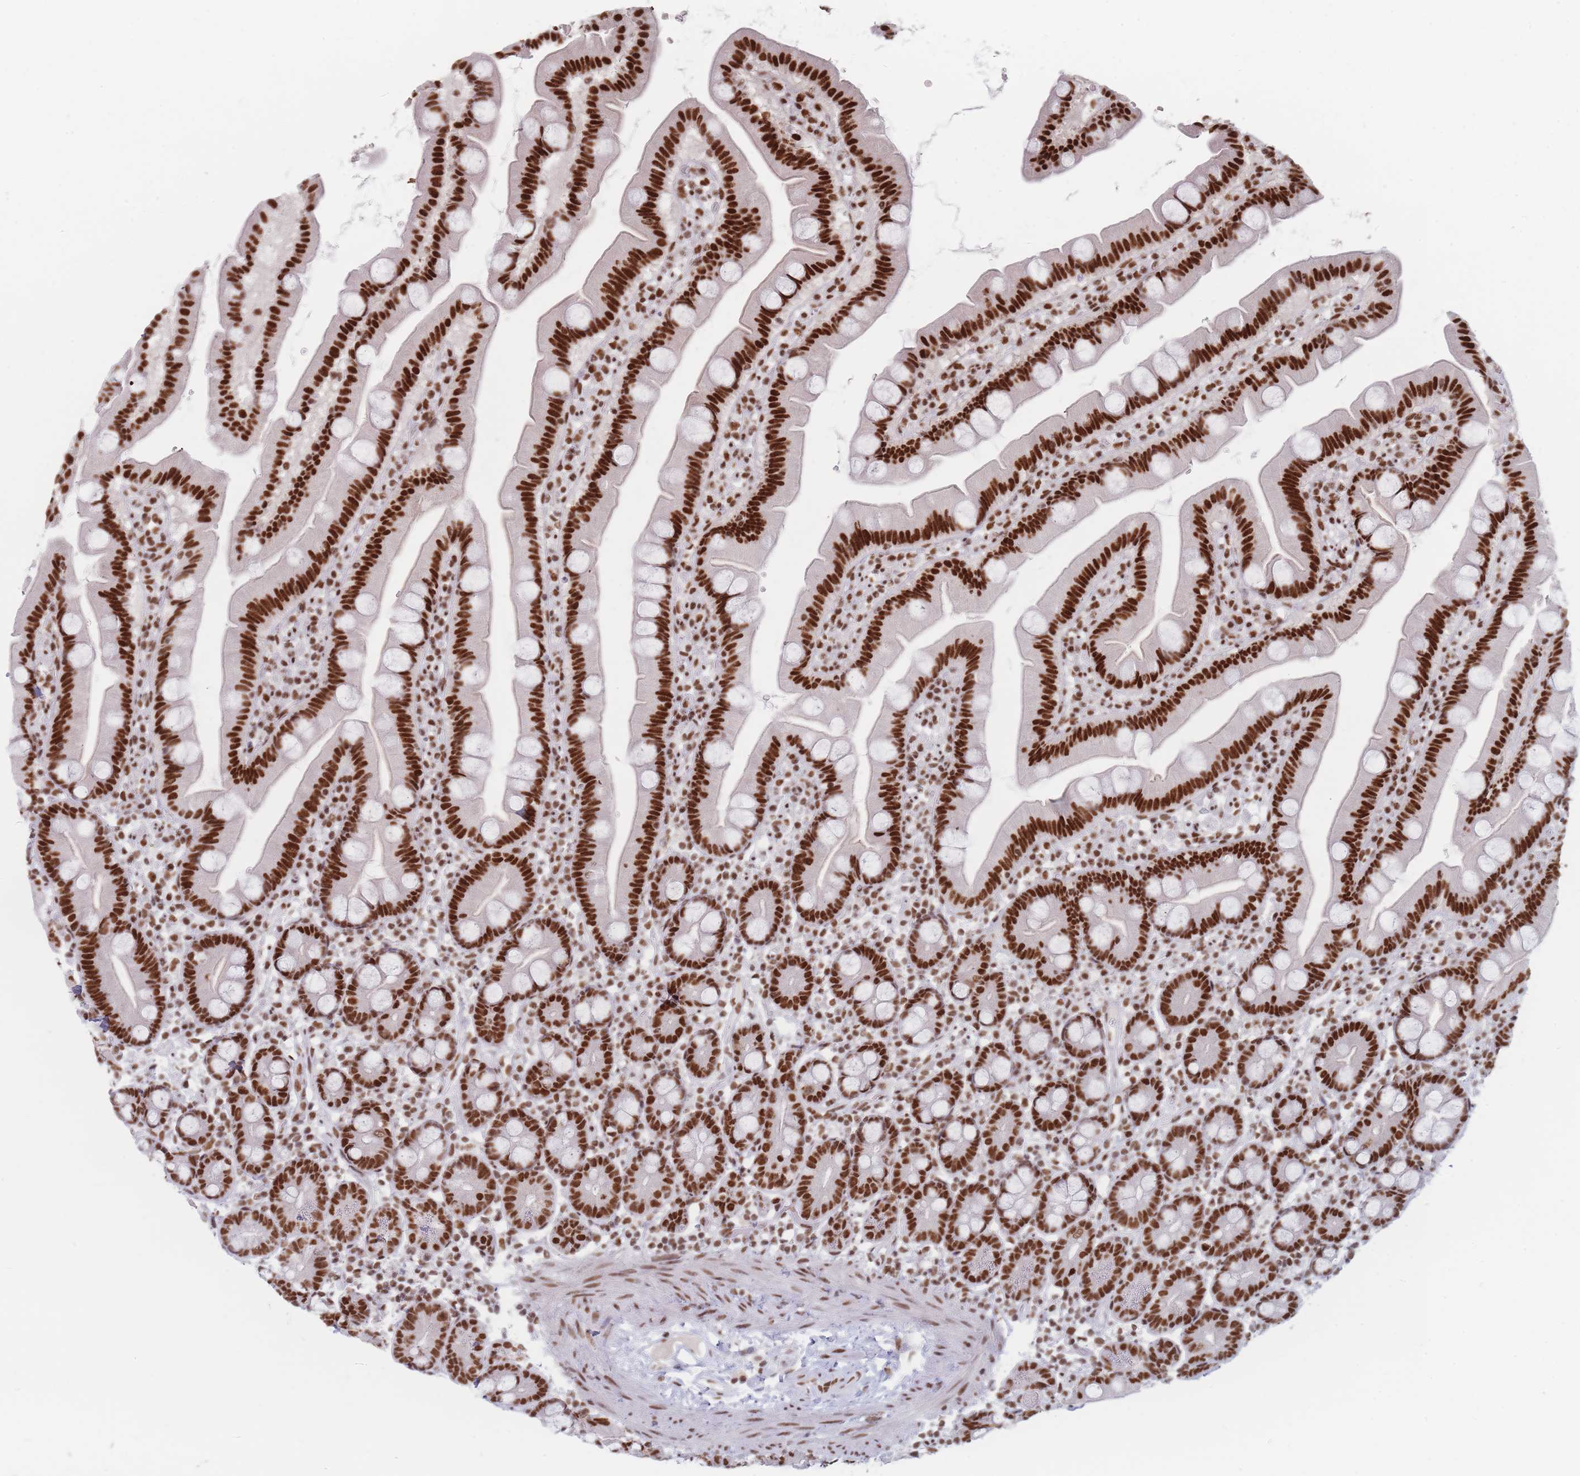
{"staining": {"intensity": "strong", "quantity": ">75%", "location": "nuclear"}, "tissue": "small intestine", "cell_type": "Glandular cells", "image_type": "normal", "snomed": [{"axis": "morphology", "description": "Normal tissue, NOS"}, {"axis": "topography", "description": "Small intestine"}], "caption": "Strong nuclear protein positivity is present in approximately >75% of glandular cells in small intestine. (IHC, brightfield microscopy, high magnification).", "gene": "SAFB2", "patient": {"sex": "female", "age": 68}}